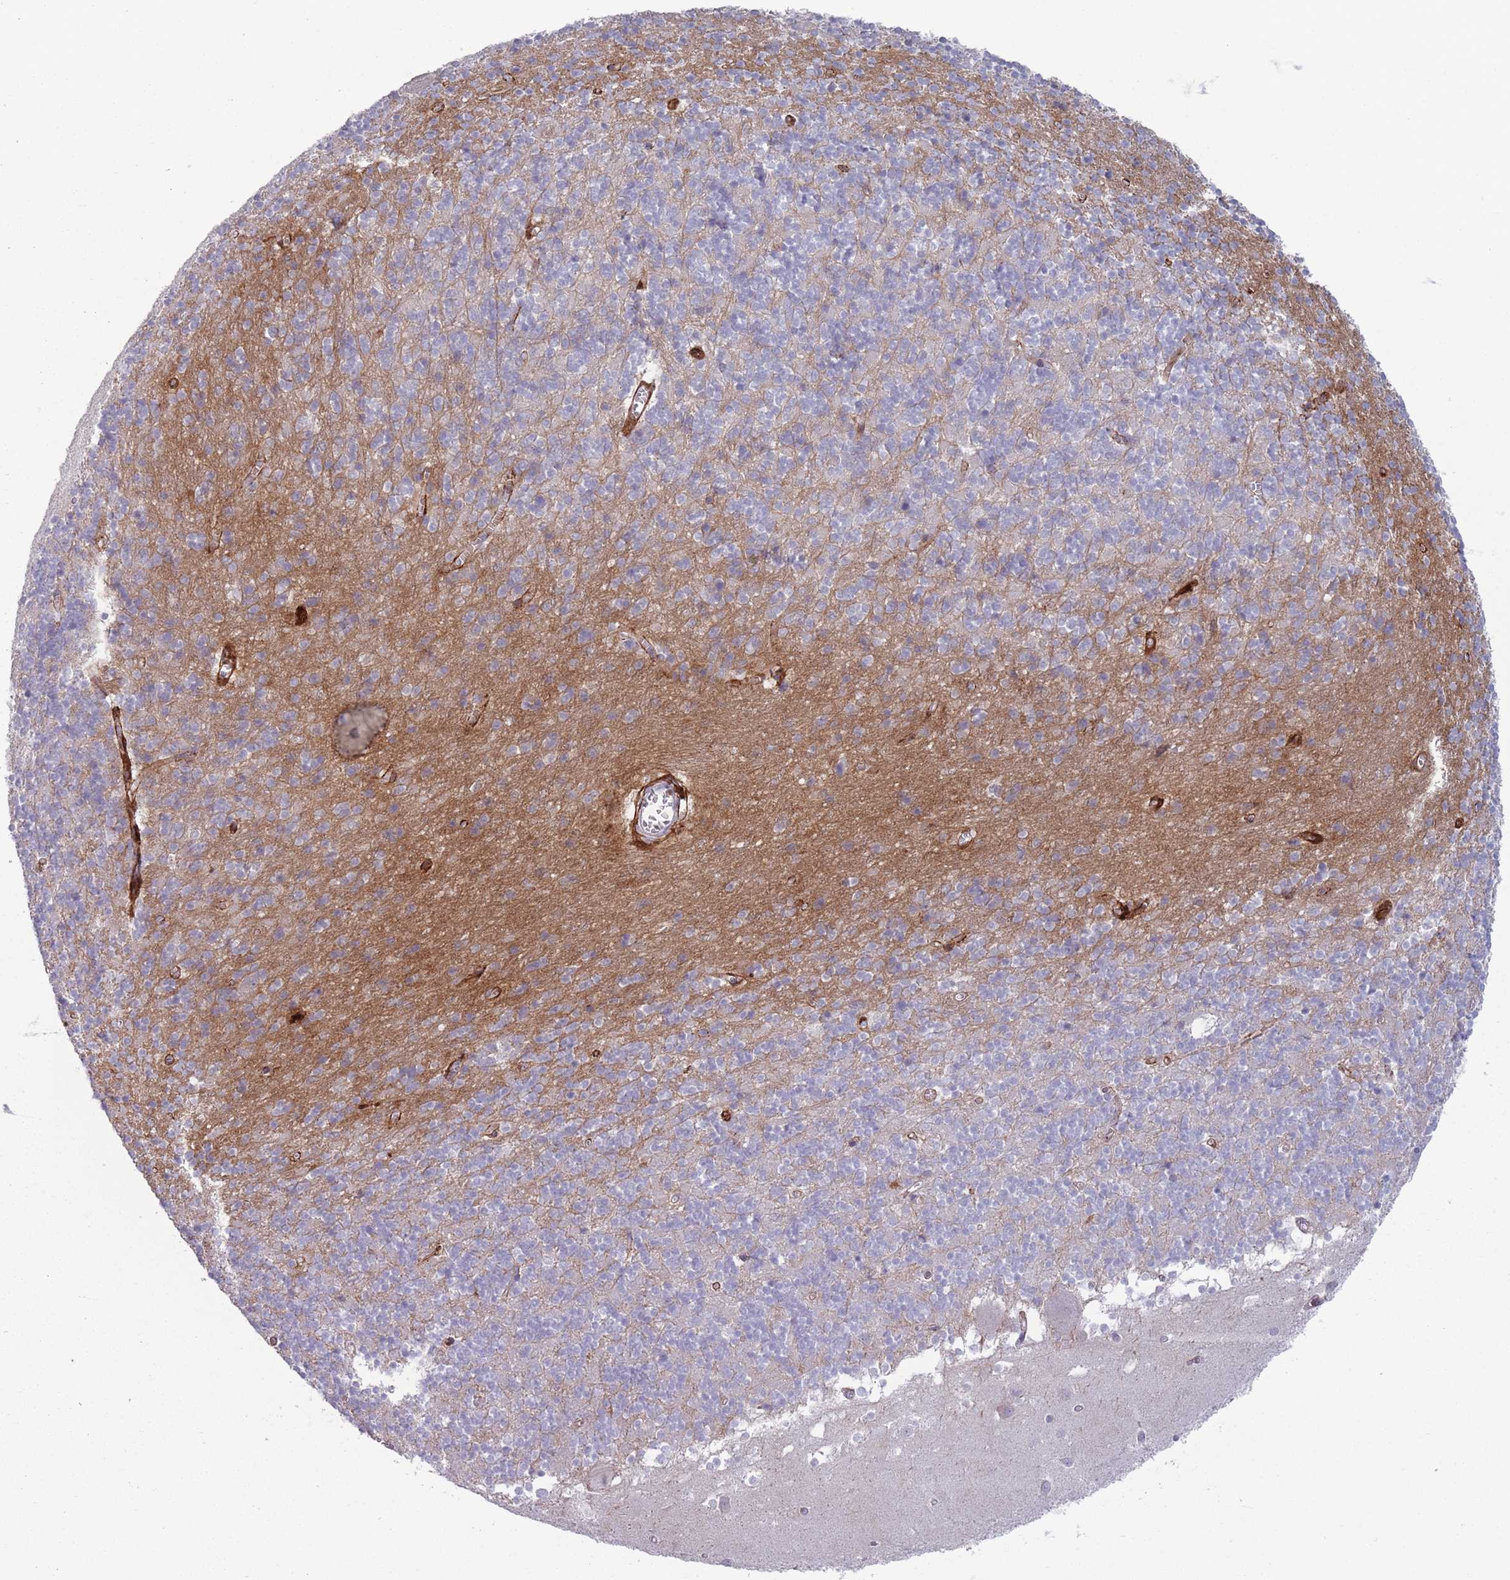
{"staining": {"intensity": "negative", "quantity": "none", "location": "none"}, "tissue": "cerebellum", "cell_type": "Cells in granular layer", "image_type": "normal", "snomed": [{"axis": "morphology", "description": "Normal tissue, NOS"}, {"axis": "topography", "description": "Cerebellum"}], "caption": "The photomicrograph demonstrates no staining of cells in granular layer in benign cerebellum. The staining is performed using DAB brown chromogen with nuclei counter-stained in using hematoxylin.", "gene": "PAIP2B", "patient": {"sex": "male", "age": 54}}